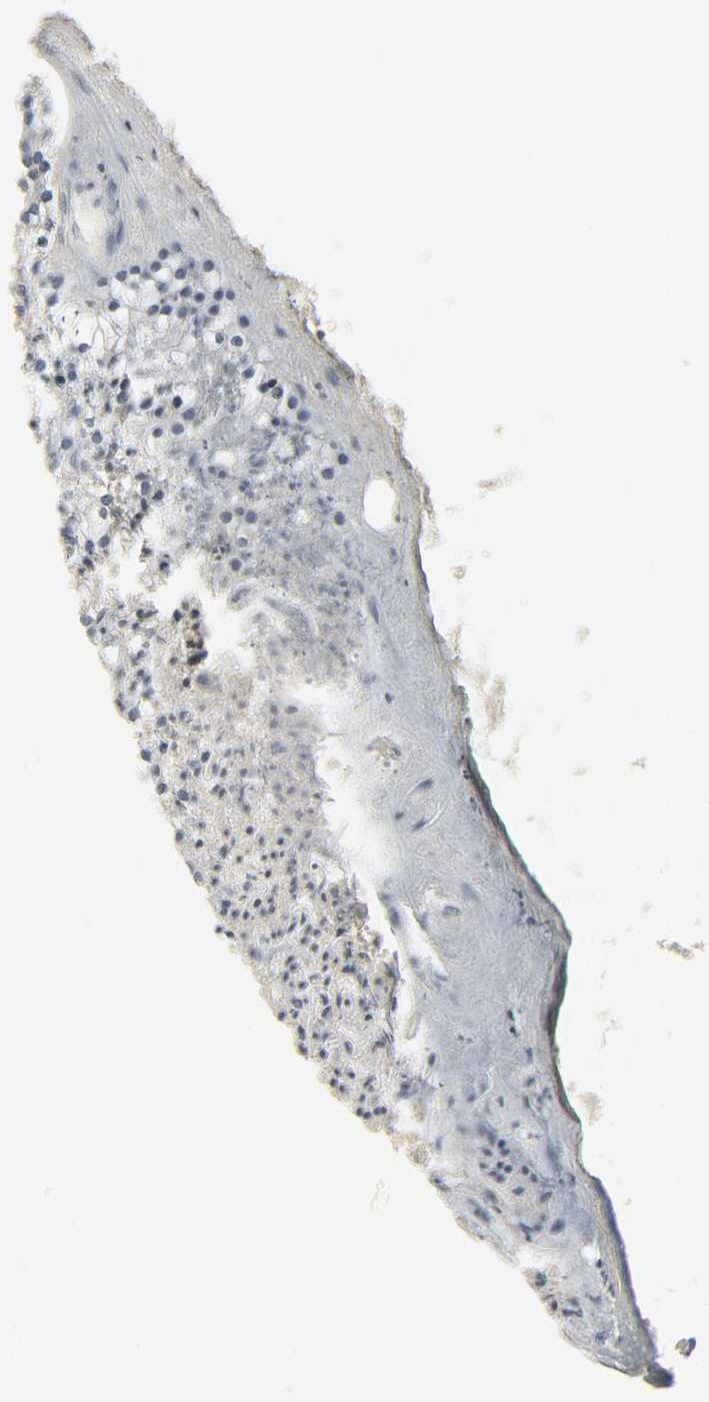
{"staining": {"intensity": "weak", "quantity": "25%-75%", "location": "cytoplasmic/membranous"}, "tissue": "parathyroid gland", "cell_type": "Glandular cells", "image_type": "normal", "snomed": [{"axis": "morphology", "description": "Normal tissue, NOS"}, {"axis": "topography", "description": "Parathyroid gland"}], "caption": "Benign parathyroid gland reveals weak cytoplasmic/membranous expression in about 25%-75% of glandular cells.", "gene": "CAMK4", "patient": {"sex": "female", "age": 63}}